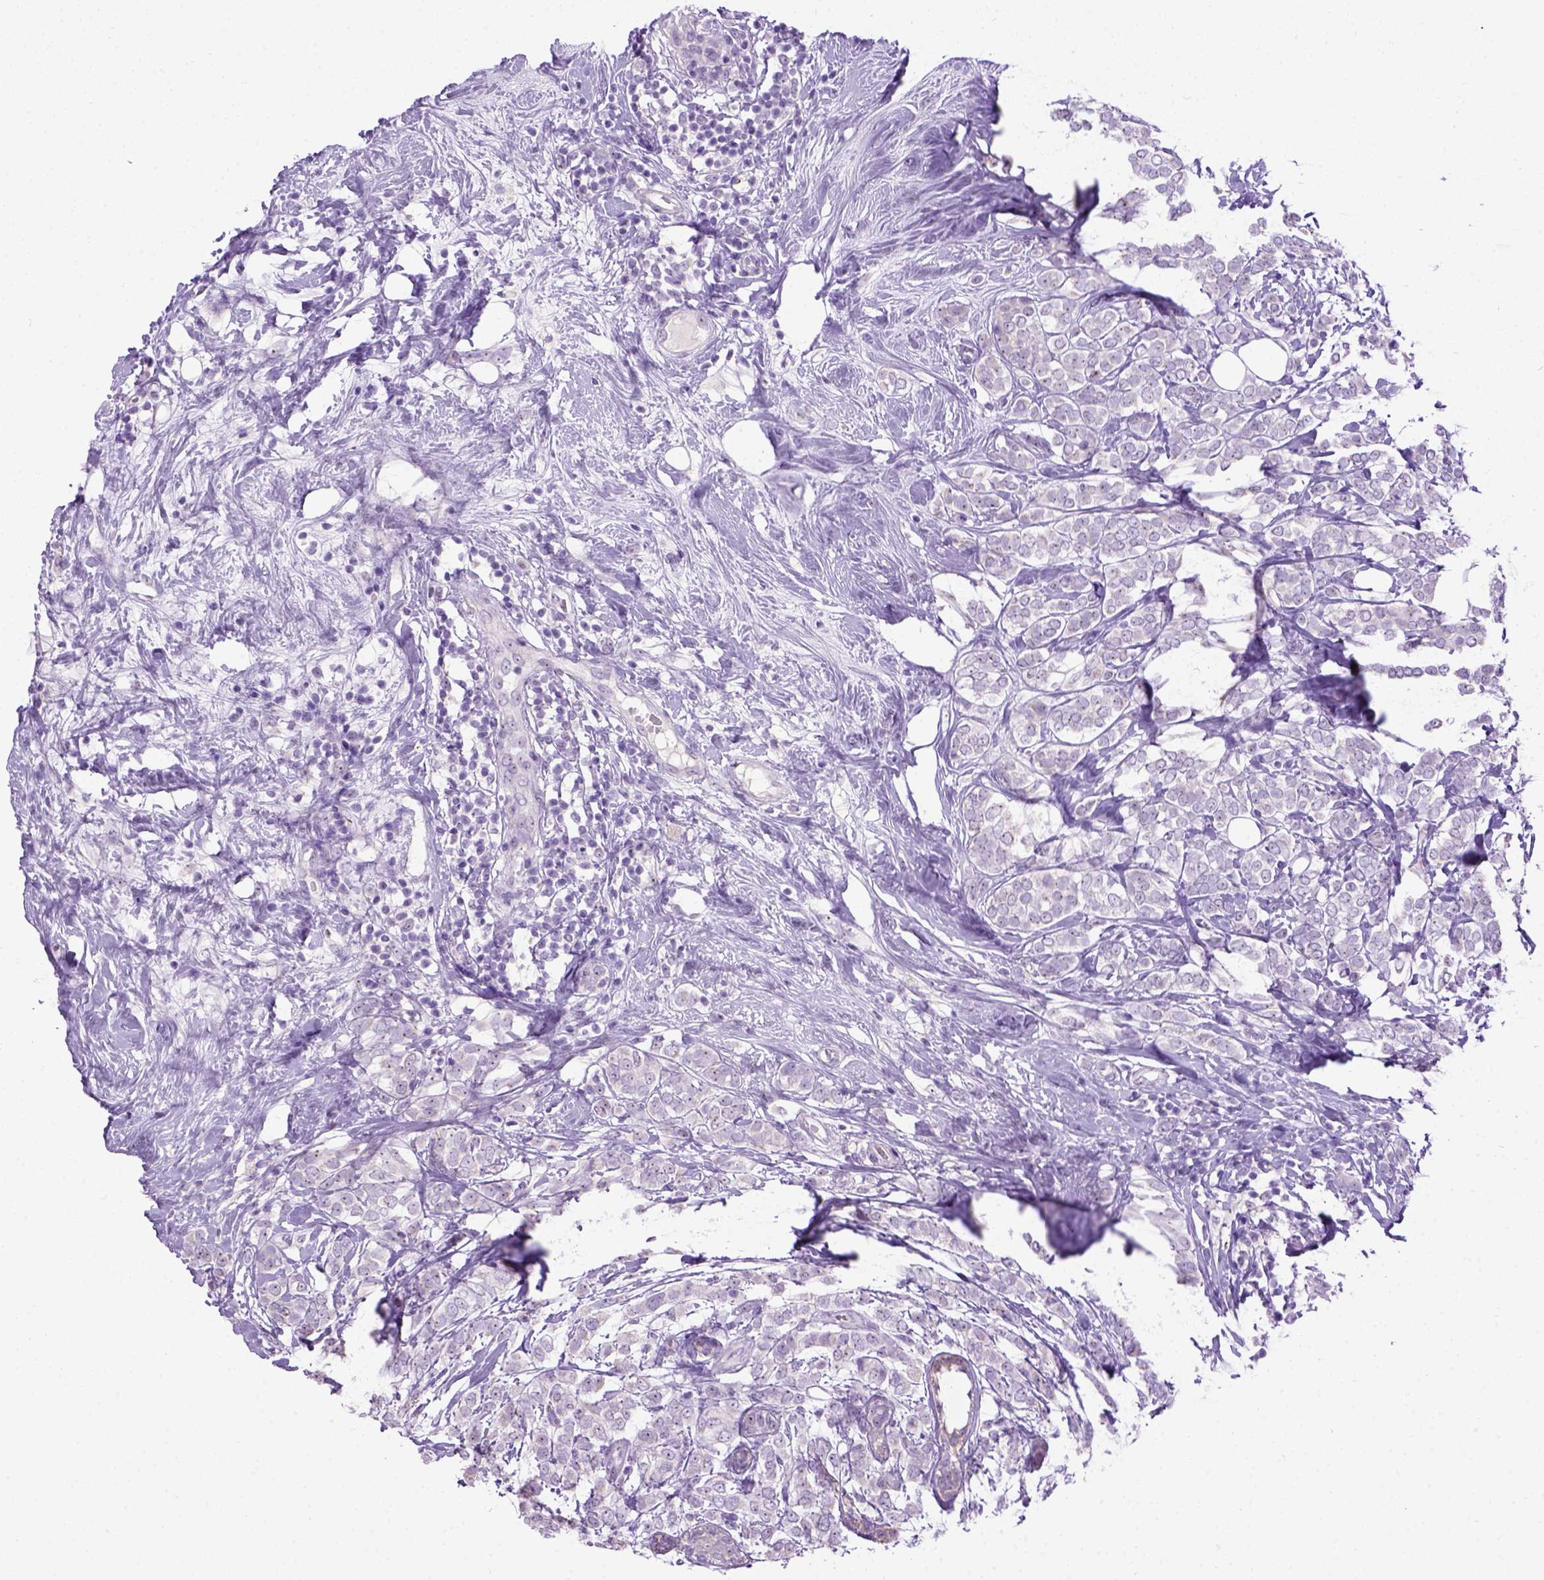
{"staining": {"intensity": "negative", "quantity": "none", "location": "none"}, "tissue": "breast cancer", "cell_type": "Tumor cells", "image_type": "cancer", "snomed": [{"axis": "morphology", "description": "Lobular carcinoma"}, {"axis": "topography", "description": "Breast"}], "caption": "A micrograph of human lobular carcinoma (breast) is negative for staining in tumor cells. The staining is performed using DAB (3,3'-diaminobenzidine) brown chromogen with nuclei counter-stained in using hematoxylin.", "gene": "UTP4", "patient": {"sex": "female", "age": 49}}